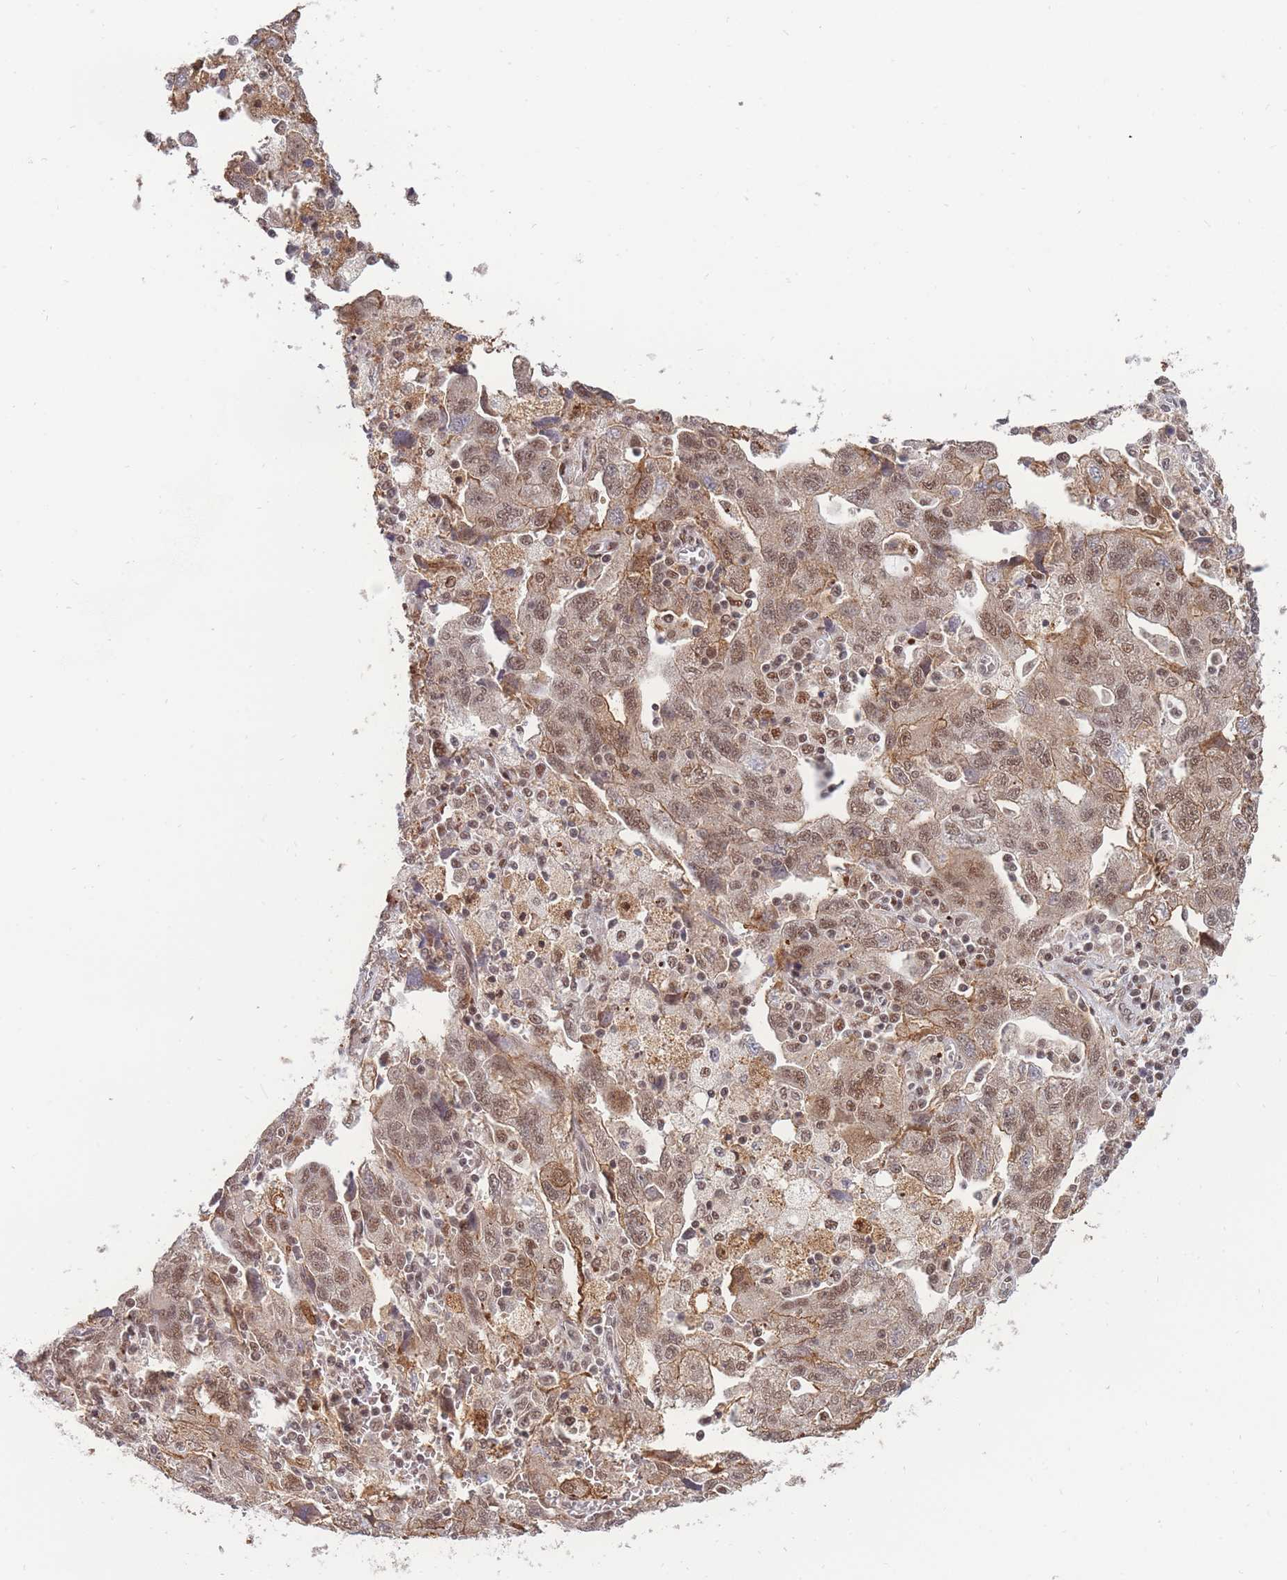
{"staining": {"intensity": "moderate", "quantity": ">75%", "location": "cytoplasmic/membranous,nuclear"}, "tissue": "ovarian cancer", "cell_type": "Tumor cells", "image_type": "cancer", "snomed": [{"axis": "morphology", "description": "Carcinoma, NOS"}, {"axis": "morphology", "description": "Cystadenocarcinoma, serous, NOS"}, {"axis": "topography", "description": "Ovary"}], "caption": "A brown stain highlights moderate cytoplasmic/membranous and nuclear positivity of a protein in human ovarian cancer tumor cells.", "gene": "BOD1L1", "patient": {"sex": "female", "age": 69}}